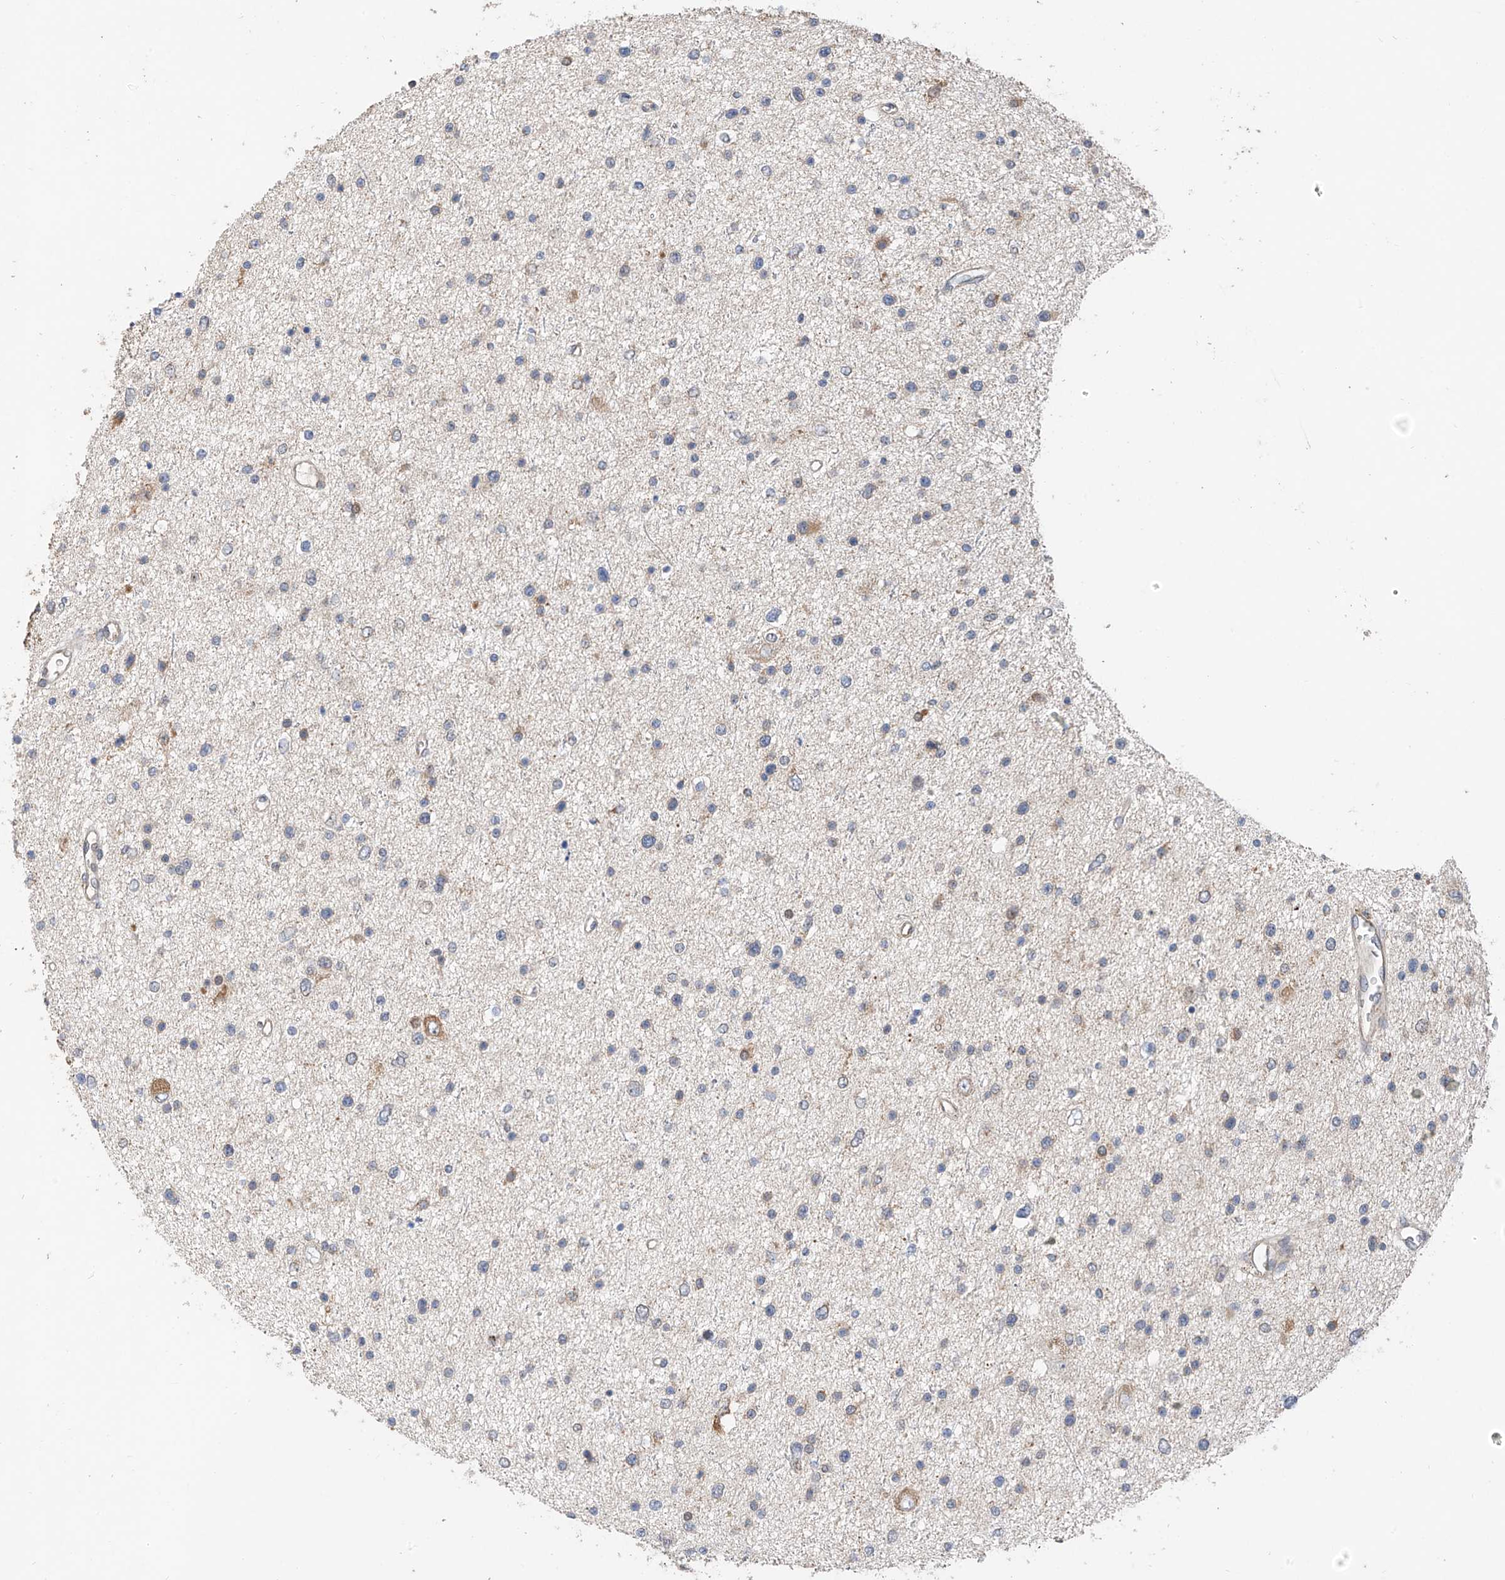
{"staining": {"intensity": "weak", "quantity": "<25%", "location": "cytoplasmic/membranous"}, "tissue": "glioma", "cell_type": "Tumor cells", "image_type": "cancer", "snomed": [{"axis": "morphology", "description": "Glioma, malignant, Low grade"}, {"axis": "topography", "description": "Brain"}], "caption": "This is an immunohistochemistry micrograph of glioma. There is no positivity in tumor cells.", "gene": "PPA2", "patient": {"sex": "female", "age": 37}}